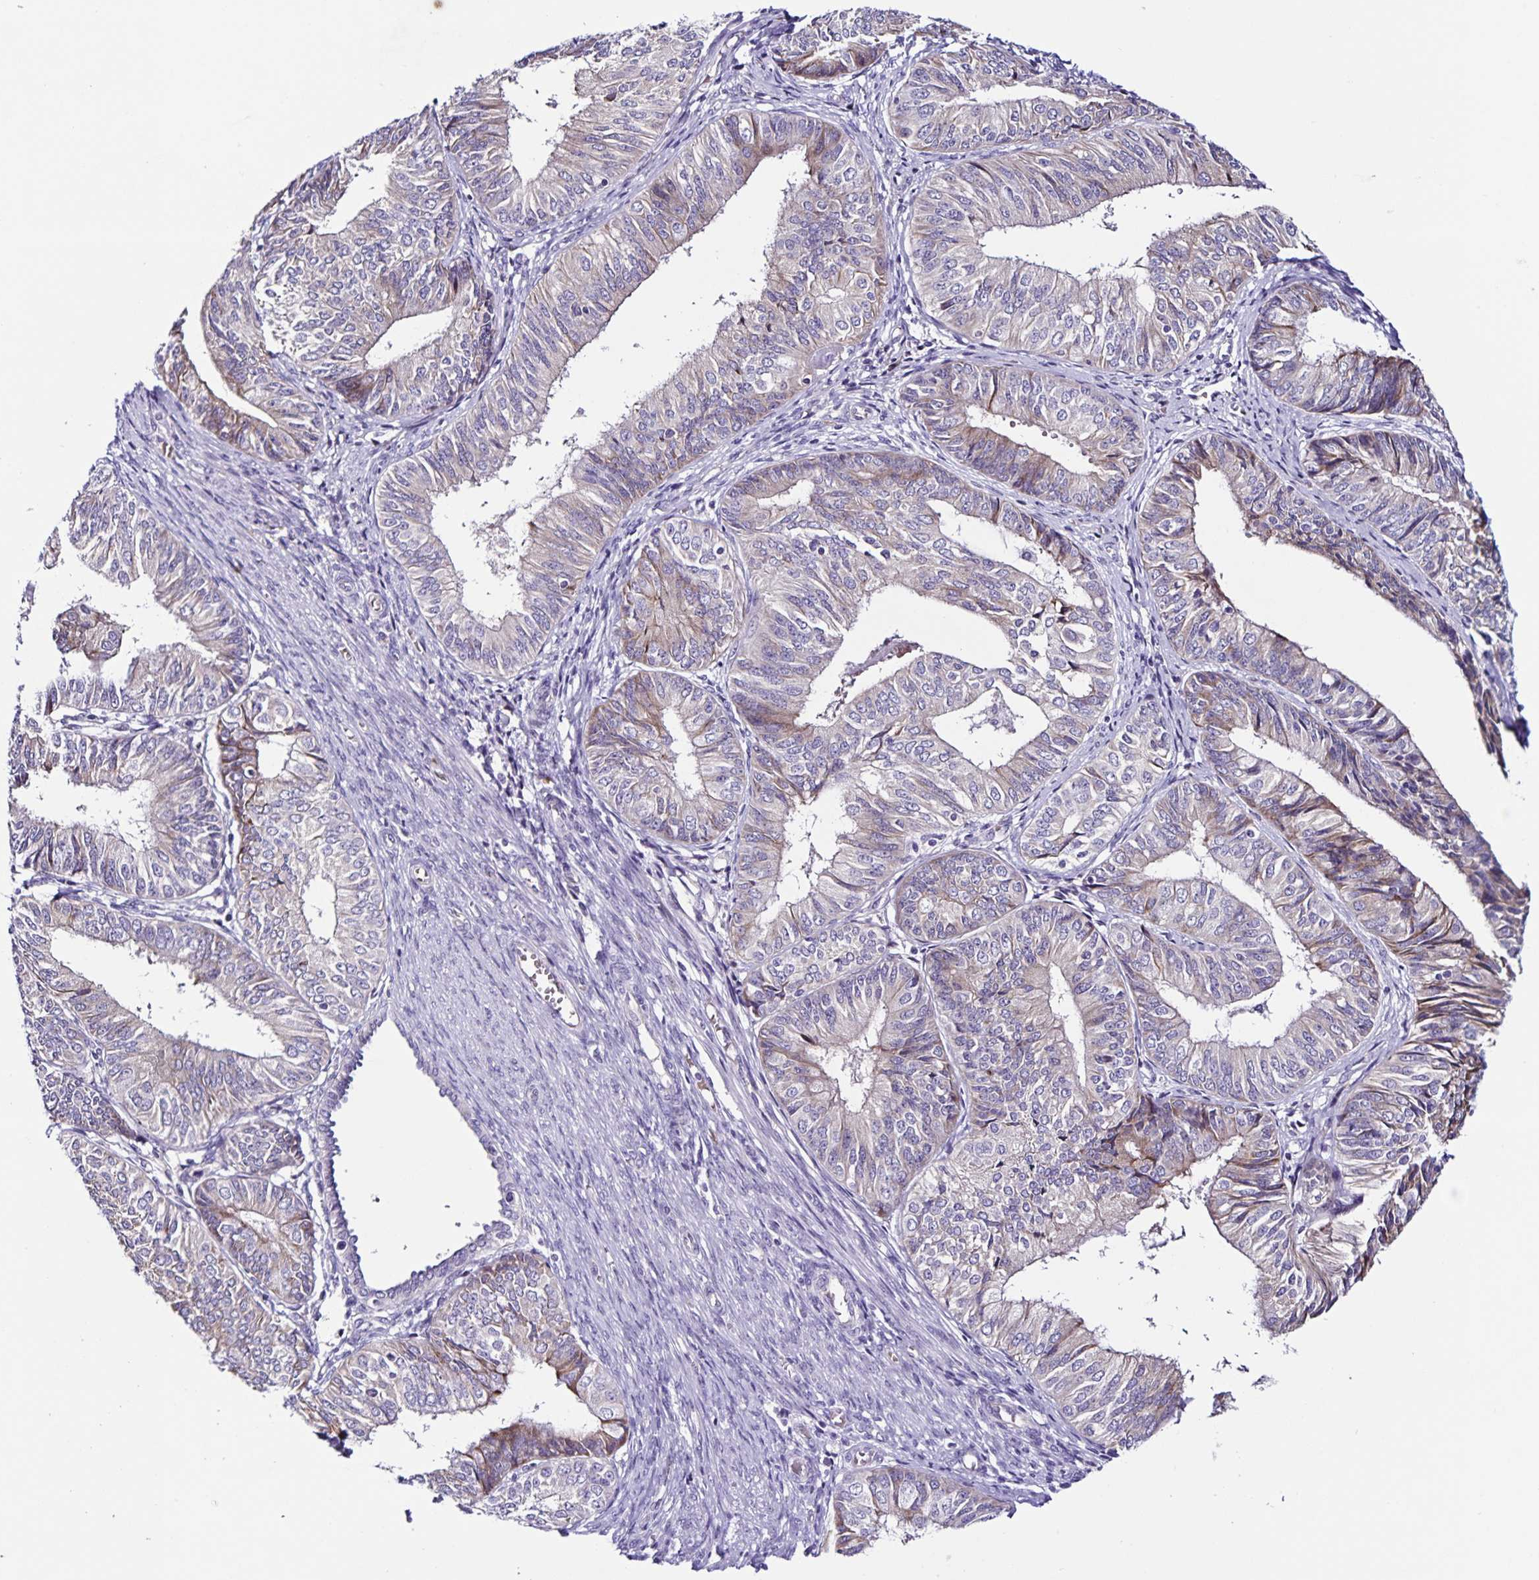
{"staining": {"intensity": "weak", "quantity": "<25%", "location": "cytoplasmic/membranous"}, "tissue": "endometrial cancer", "cell_type": "Tumor cells", "image_type": "cancer", "snomed": [{"axis": "morphology", "description": "Adenocarcinoma, NOS"}, {"axis": "topography", "description": "Endometrium"}], "caption": "Protein analysis of endometrial cancer reveals no significant expression in tumor cells.", "gene": "RNFT2", "patient": {"sex": "female", "age": 58}}